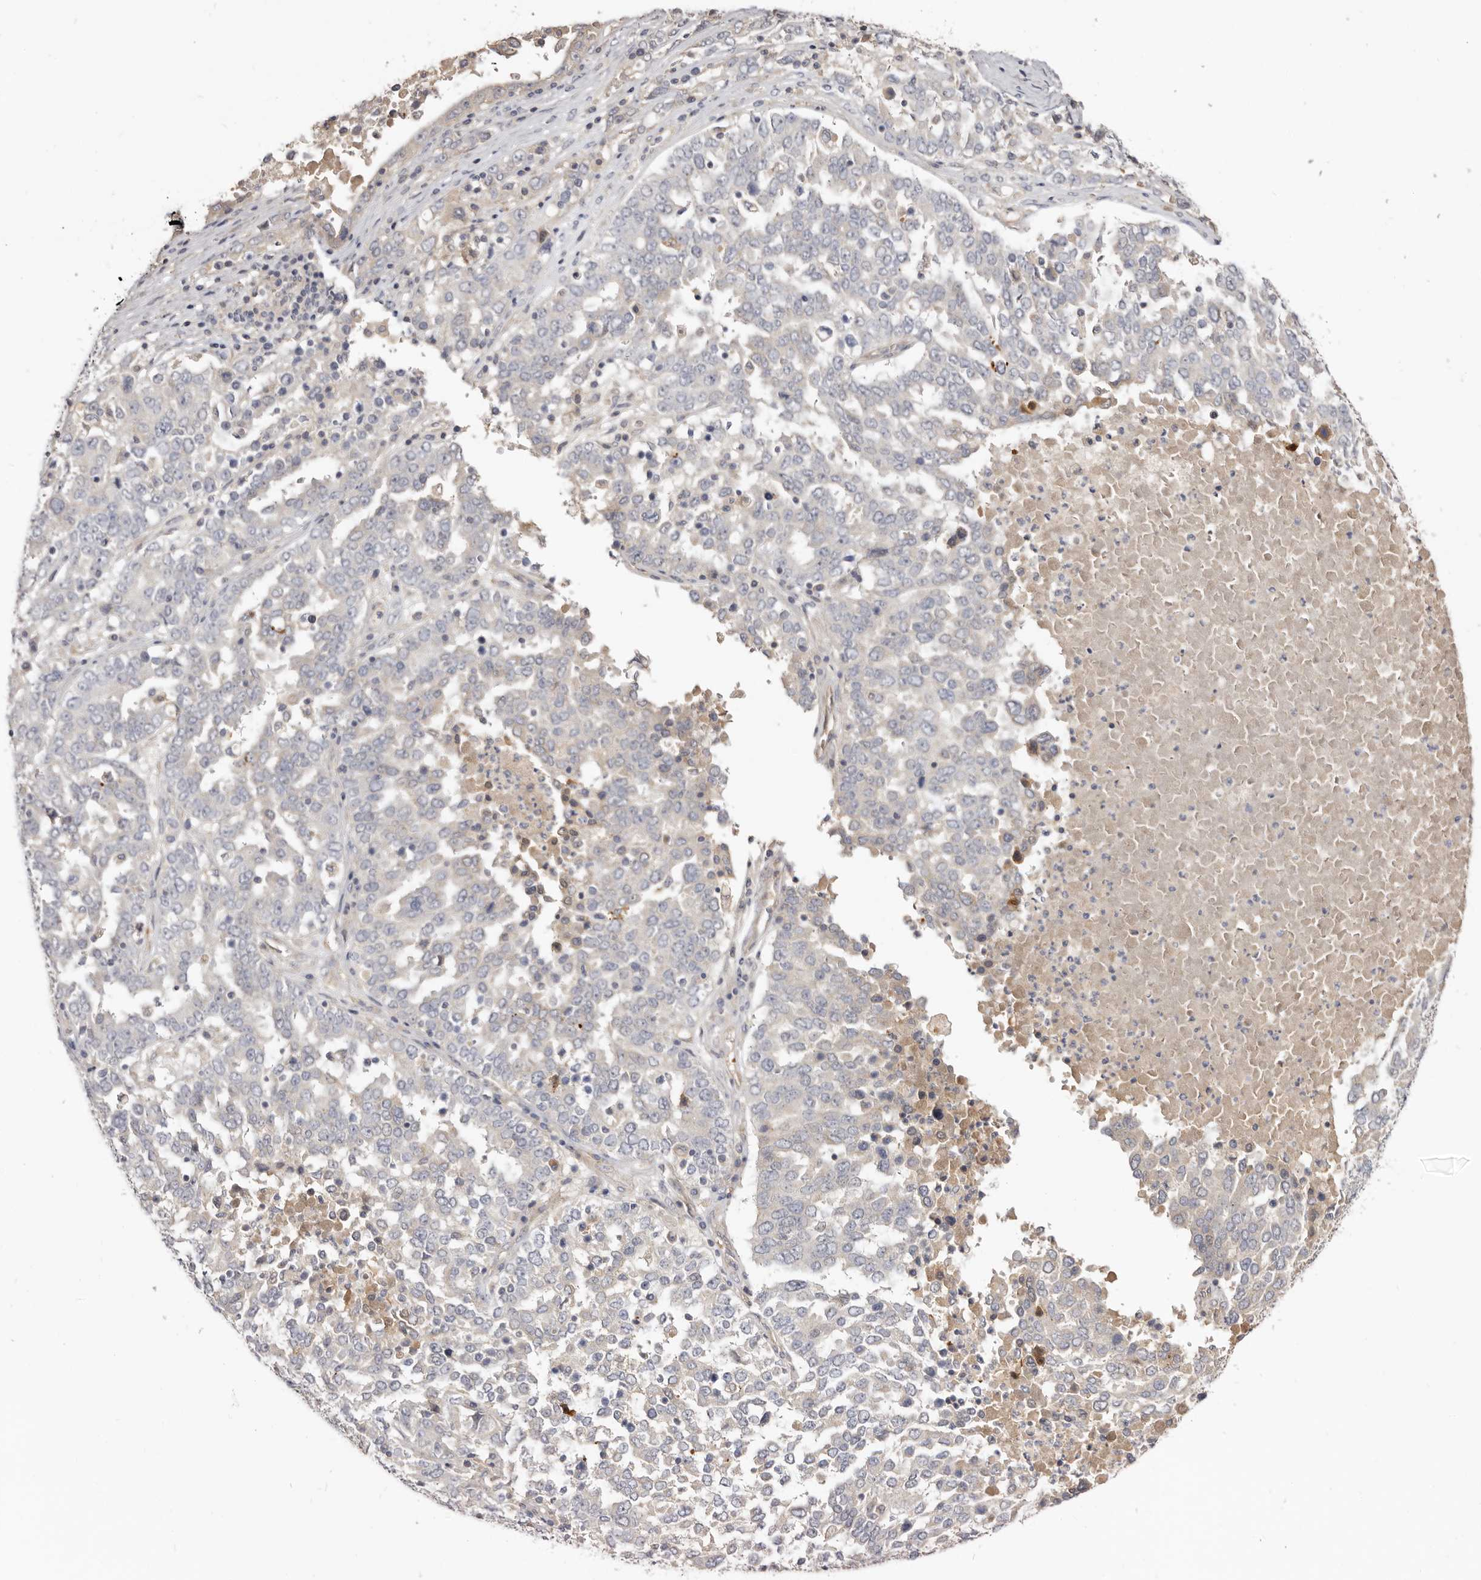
{"staining": {"intensity": "negative", "quantity": "none", "location": "none"}, "tissue": "ovarian cancer", "cell_type": "Tumor cells", "image_type": "cancer", "snomed": [{"axis": "morphology", "description": "Carcinoma, endometroid"}, {"axis": "topography", "description": "Ovary"}], "caption": "DAB immunohistochemical staining of human ovarian endometroid carcinoma reveals no significant staining in tumor cells. (Stains: DAB (3,3'-diaminobenzidine) immunohistochemistry with hematoxylin counter stain, Microscopy: brightfield microscopy at high magnification).", "gene": "ADAMTS9", "patient": {"sex": "female", "age": 62}}